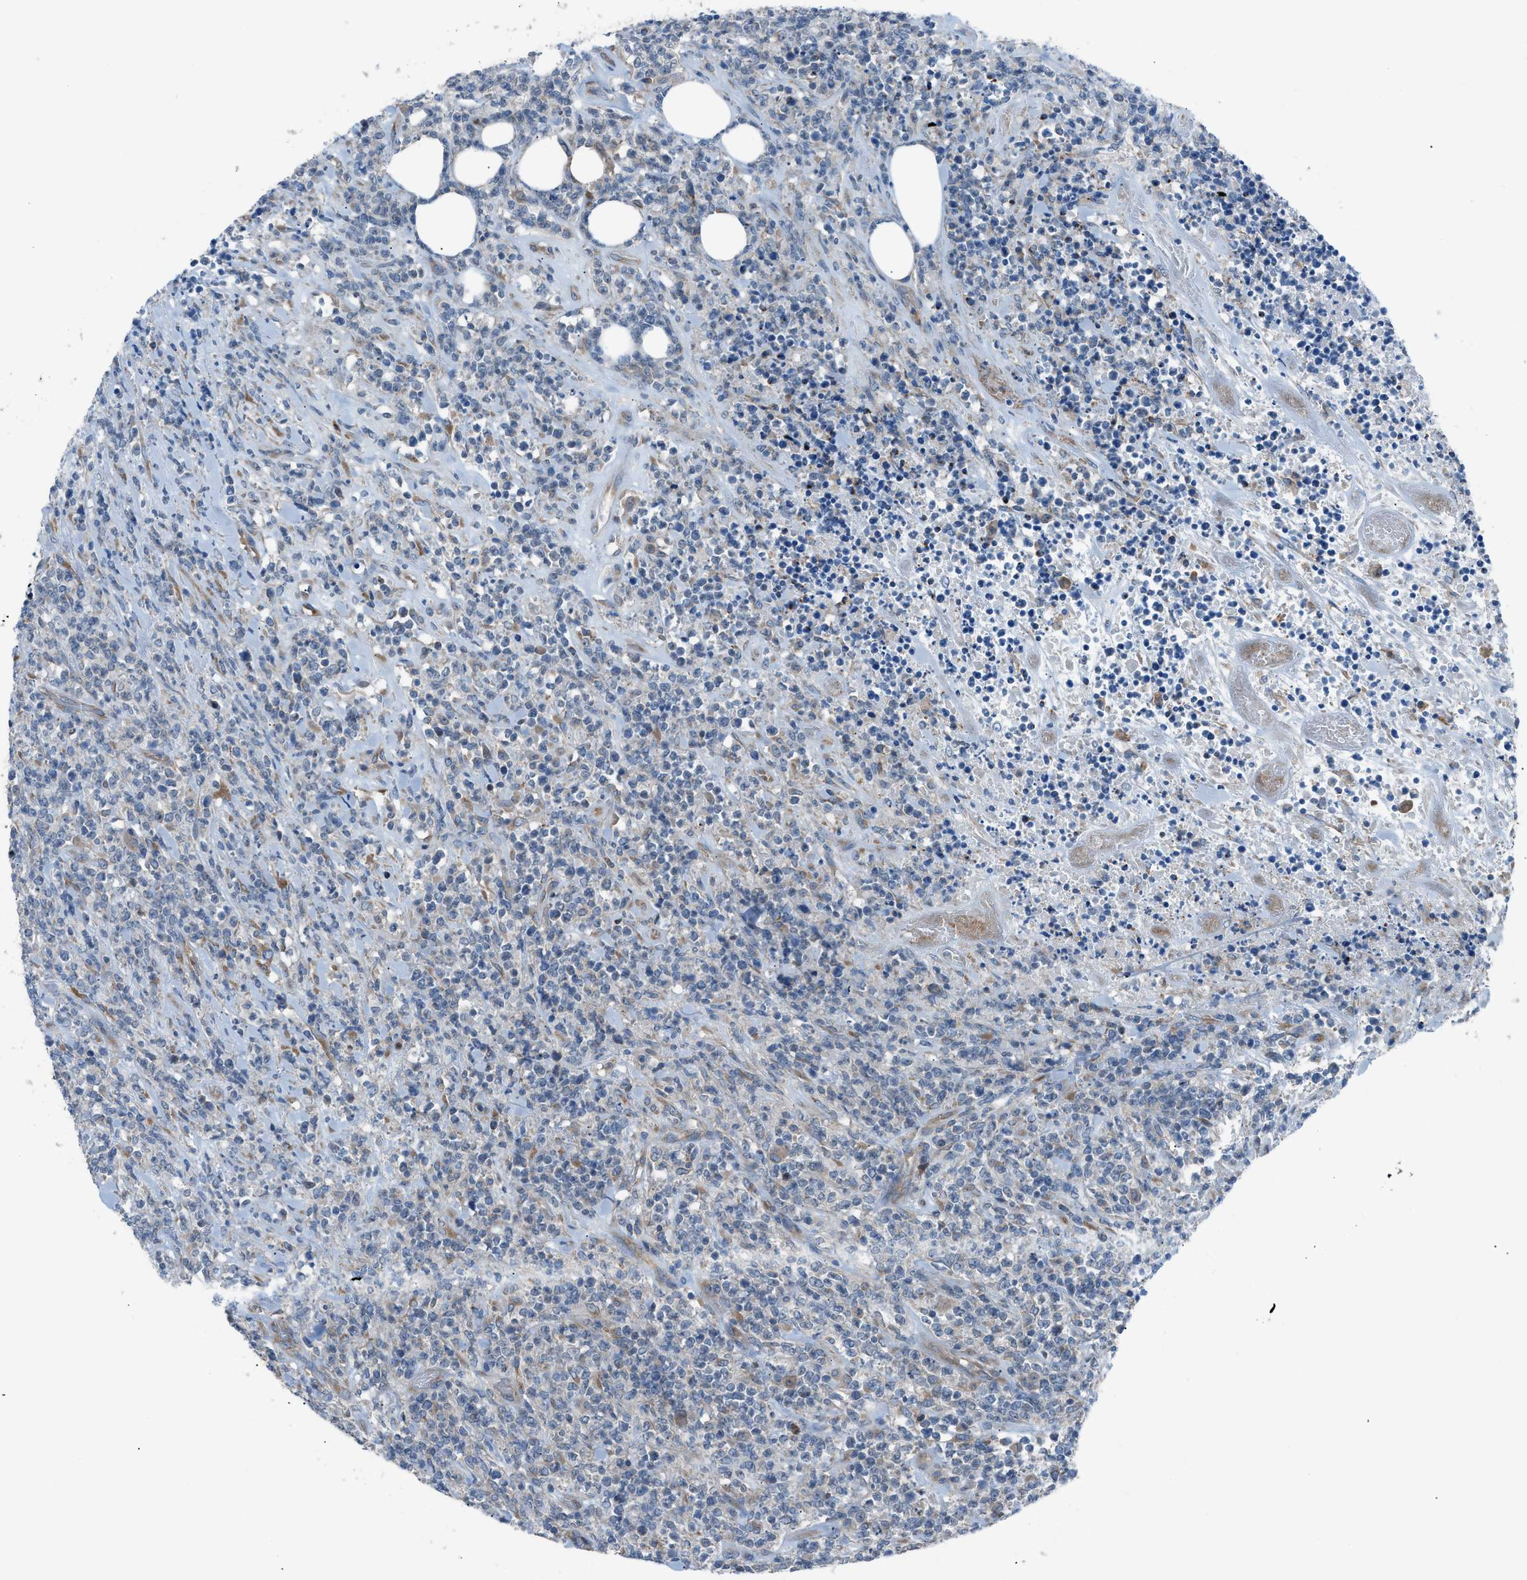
{"staining": {"intensity": "negative", "quantity": "none", "location": "none"}, "tissue": "lymphoma", "cell_type": "Tumor cells", "image_type": "cancer", "snomed": [{"axis": "morphology", "description": "Malignant lymphoma, non-Hodgkin's type, High grade"}, {"axis": "topography", "description": "Soft tissue"}], "caption": "The image exhibits no staining of tumor cells in malignant lymphoma, non-Hodgkin's type (high-grade).", "gene": "HEG1", "patient": {"sex": "male", "age": 18}}